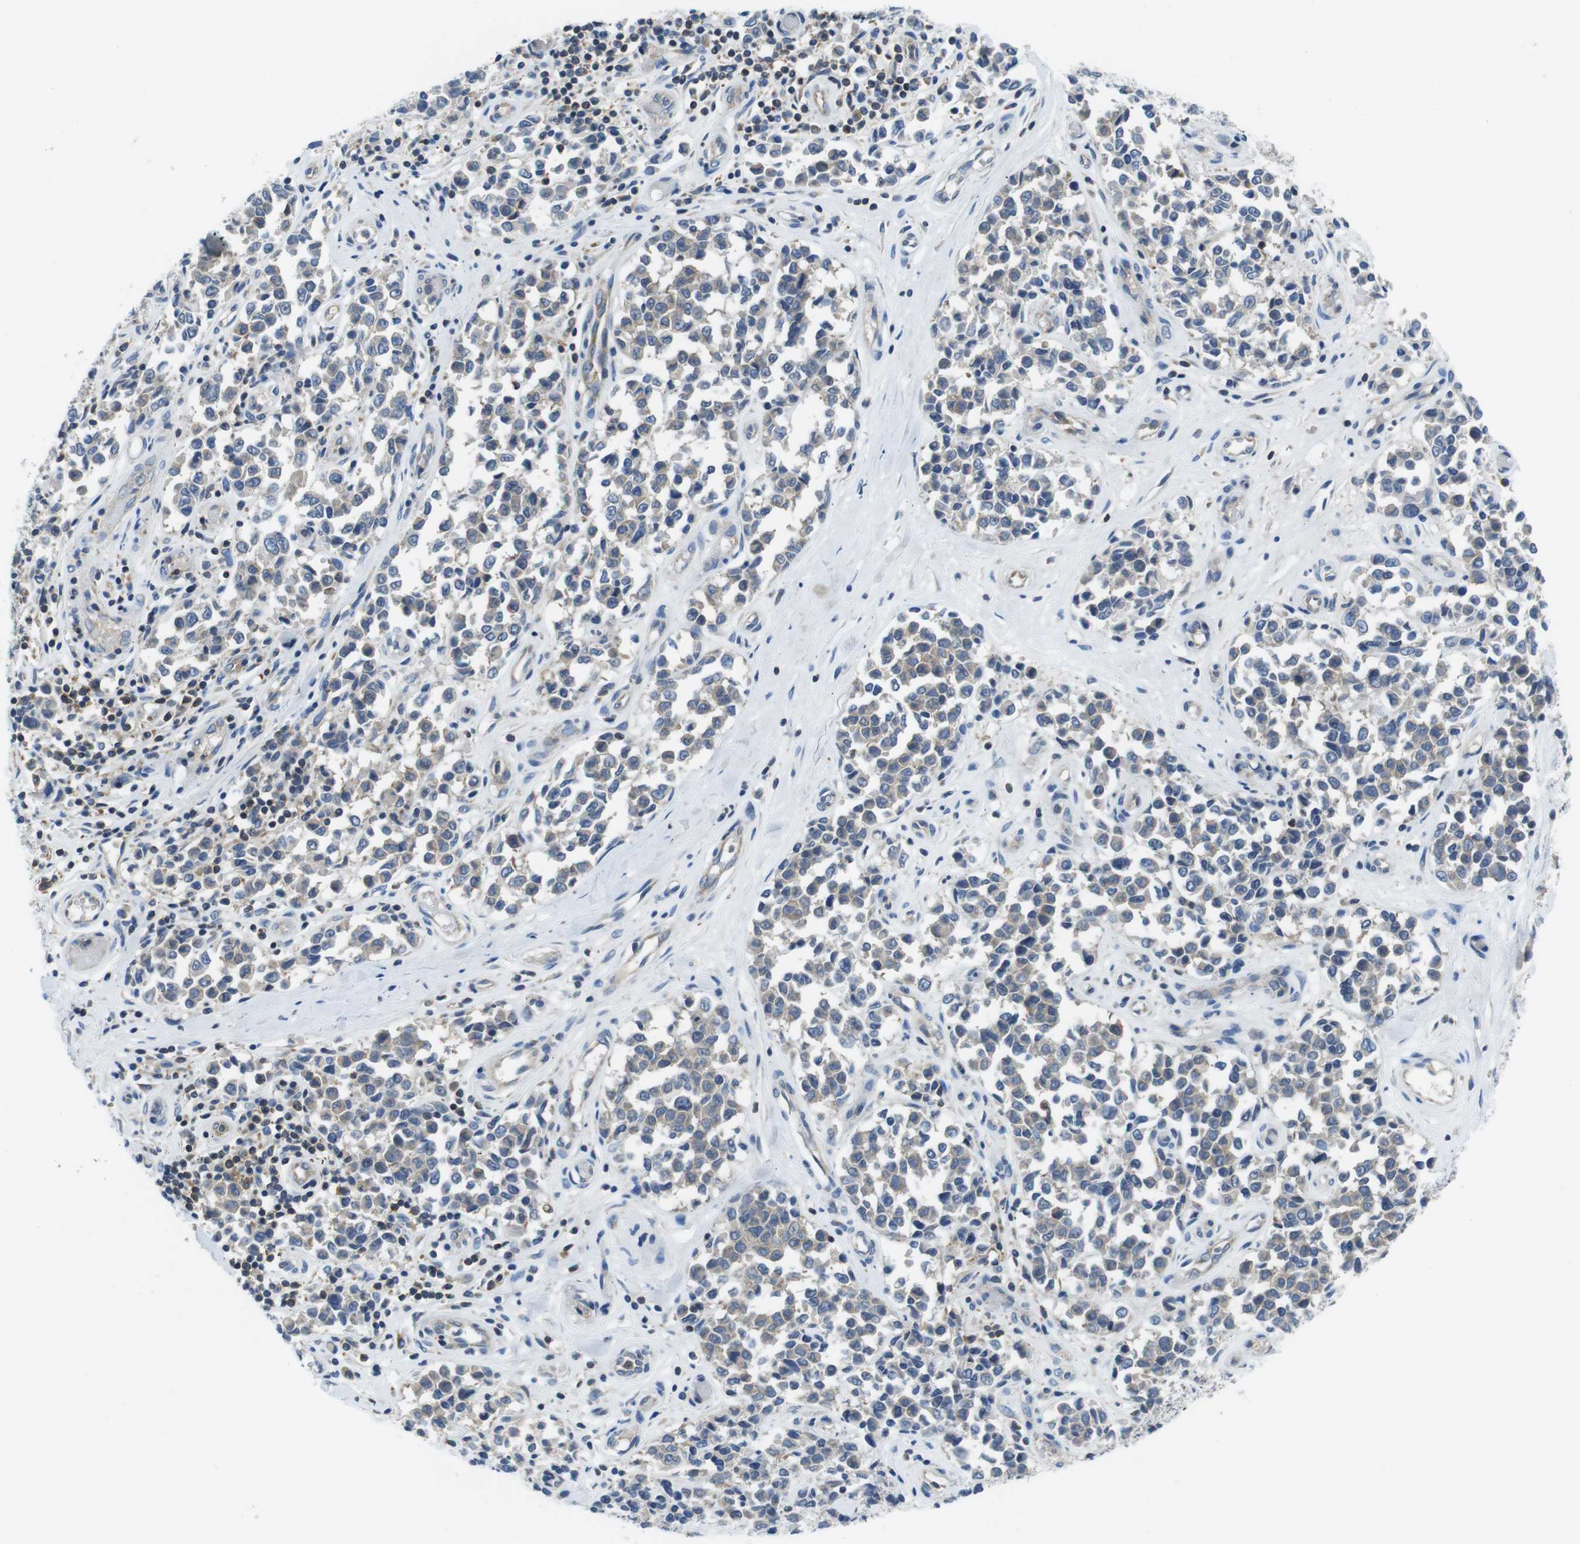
{"staining": {"intensity": "weak", "quantity": "<25%", "location": "cytoplasmic/membranous"}, "tissue": "melanoma", "cell_type": "Tumor cells", "image_type": "cancer", "snomed": [{"axis": "morphology", "description": "Malignant melanoma, NOS"}, {"axis": "topography", "description": "Skin"}], "caption": "DAB immunohistochemical staining of human melanoma demonstrates no significant expression in tumor cells.", "gene": "PIK3CD", "patient": {"sex": "female", "age": 64}}